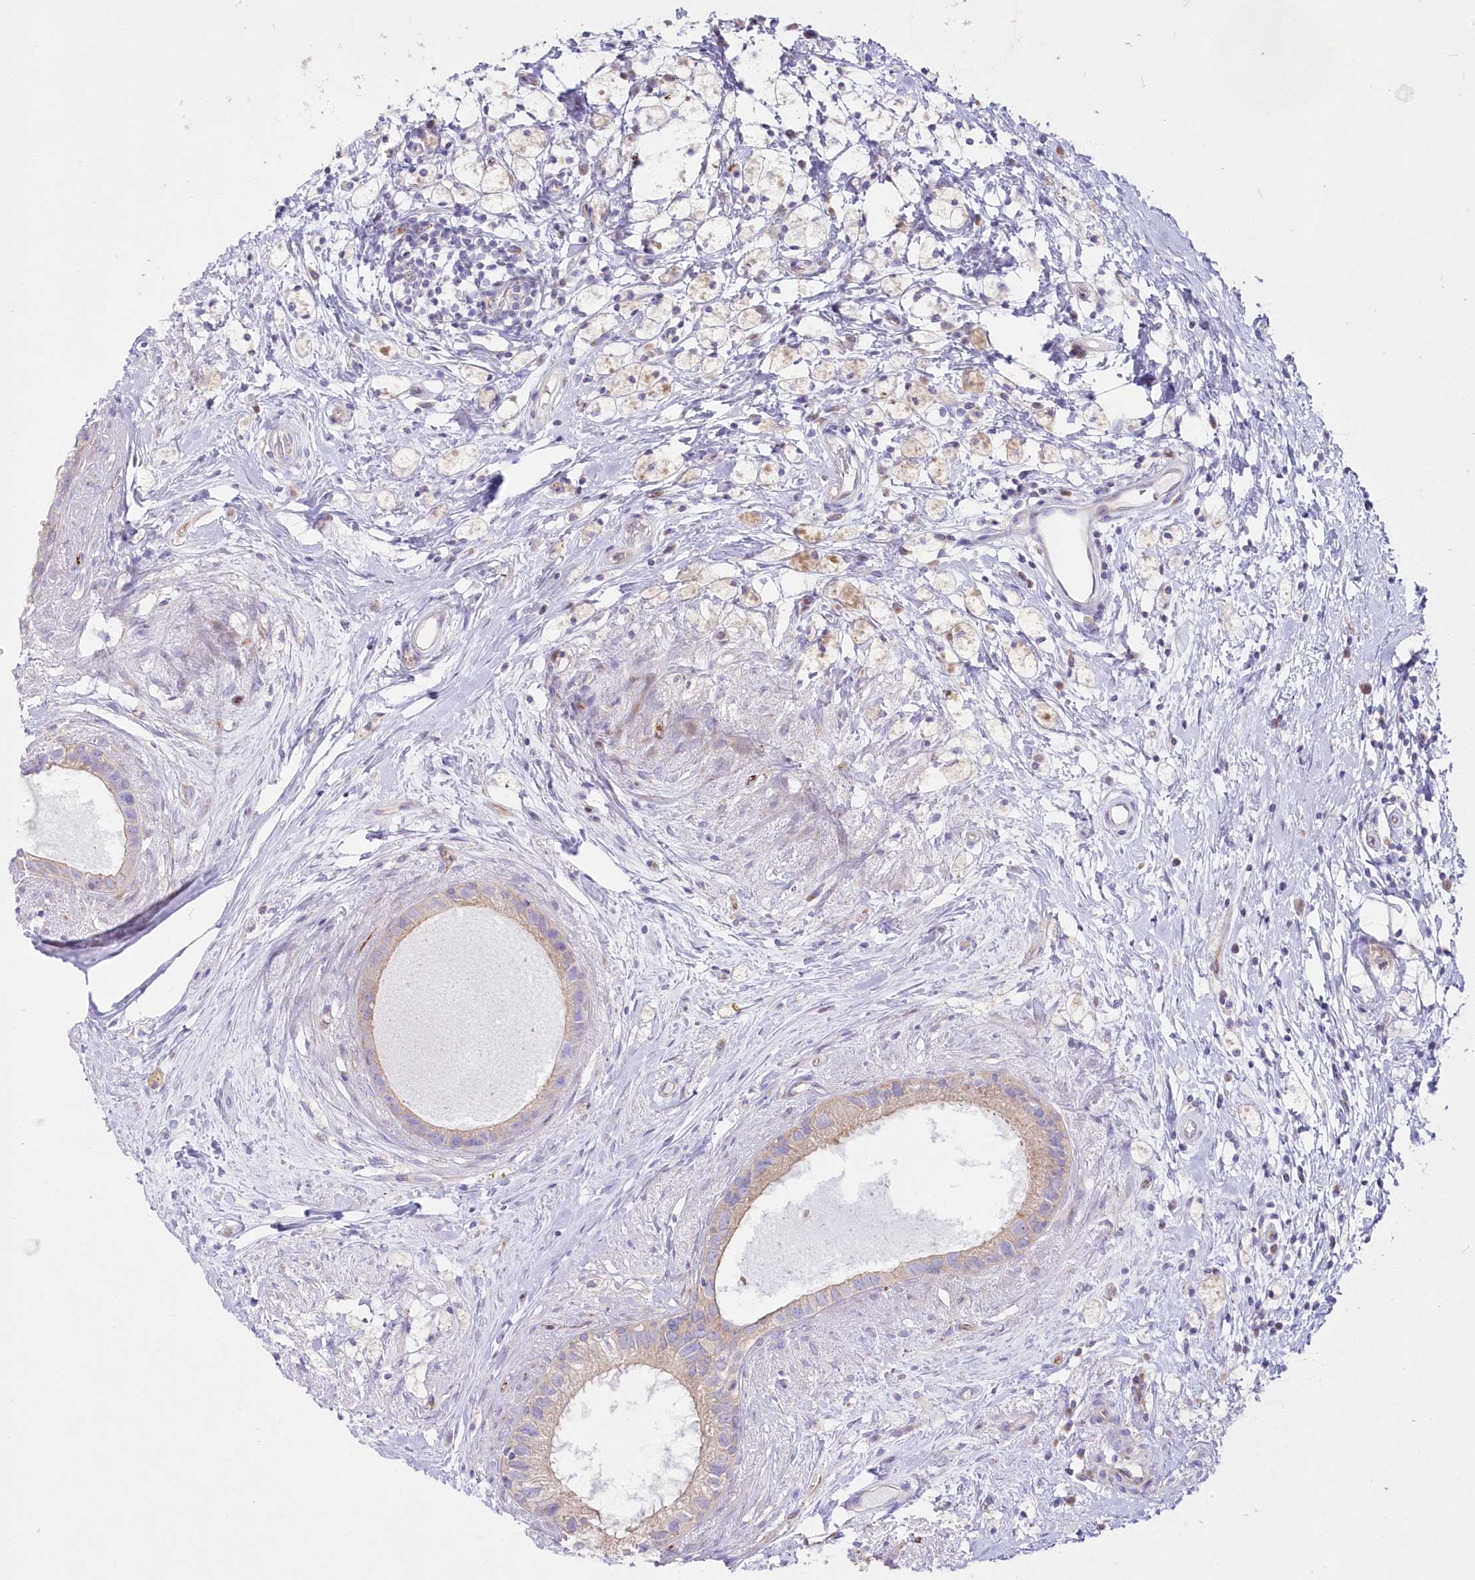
{"staining": {"intensity": "weak", "quantity": ">75%", "location": "cytoplasmic/membranous"}, "tissue": "epididymis", "cell_type": "Glandular cells", "image_type": "normal", "snomed": [{"axis": "morphology", "description": "Normal tissue, NOS"}, {"axis": "topography", "description": "Epididymis"}], "caption": "A low amount of weak cytoplasmic/membranous staining is seen in approximately >75% of glandular cells in benign epididymis. The staining was performed using DAB, with brown indicating positive protein expression. Nuclei are stained blue with hematoxylin.", "gene": "ZNF843", "patient": {"sex": "male", "age": 80}}